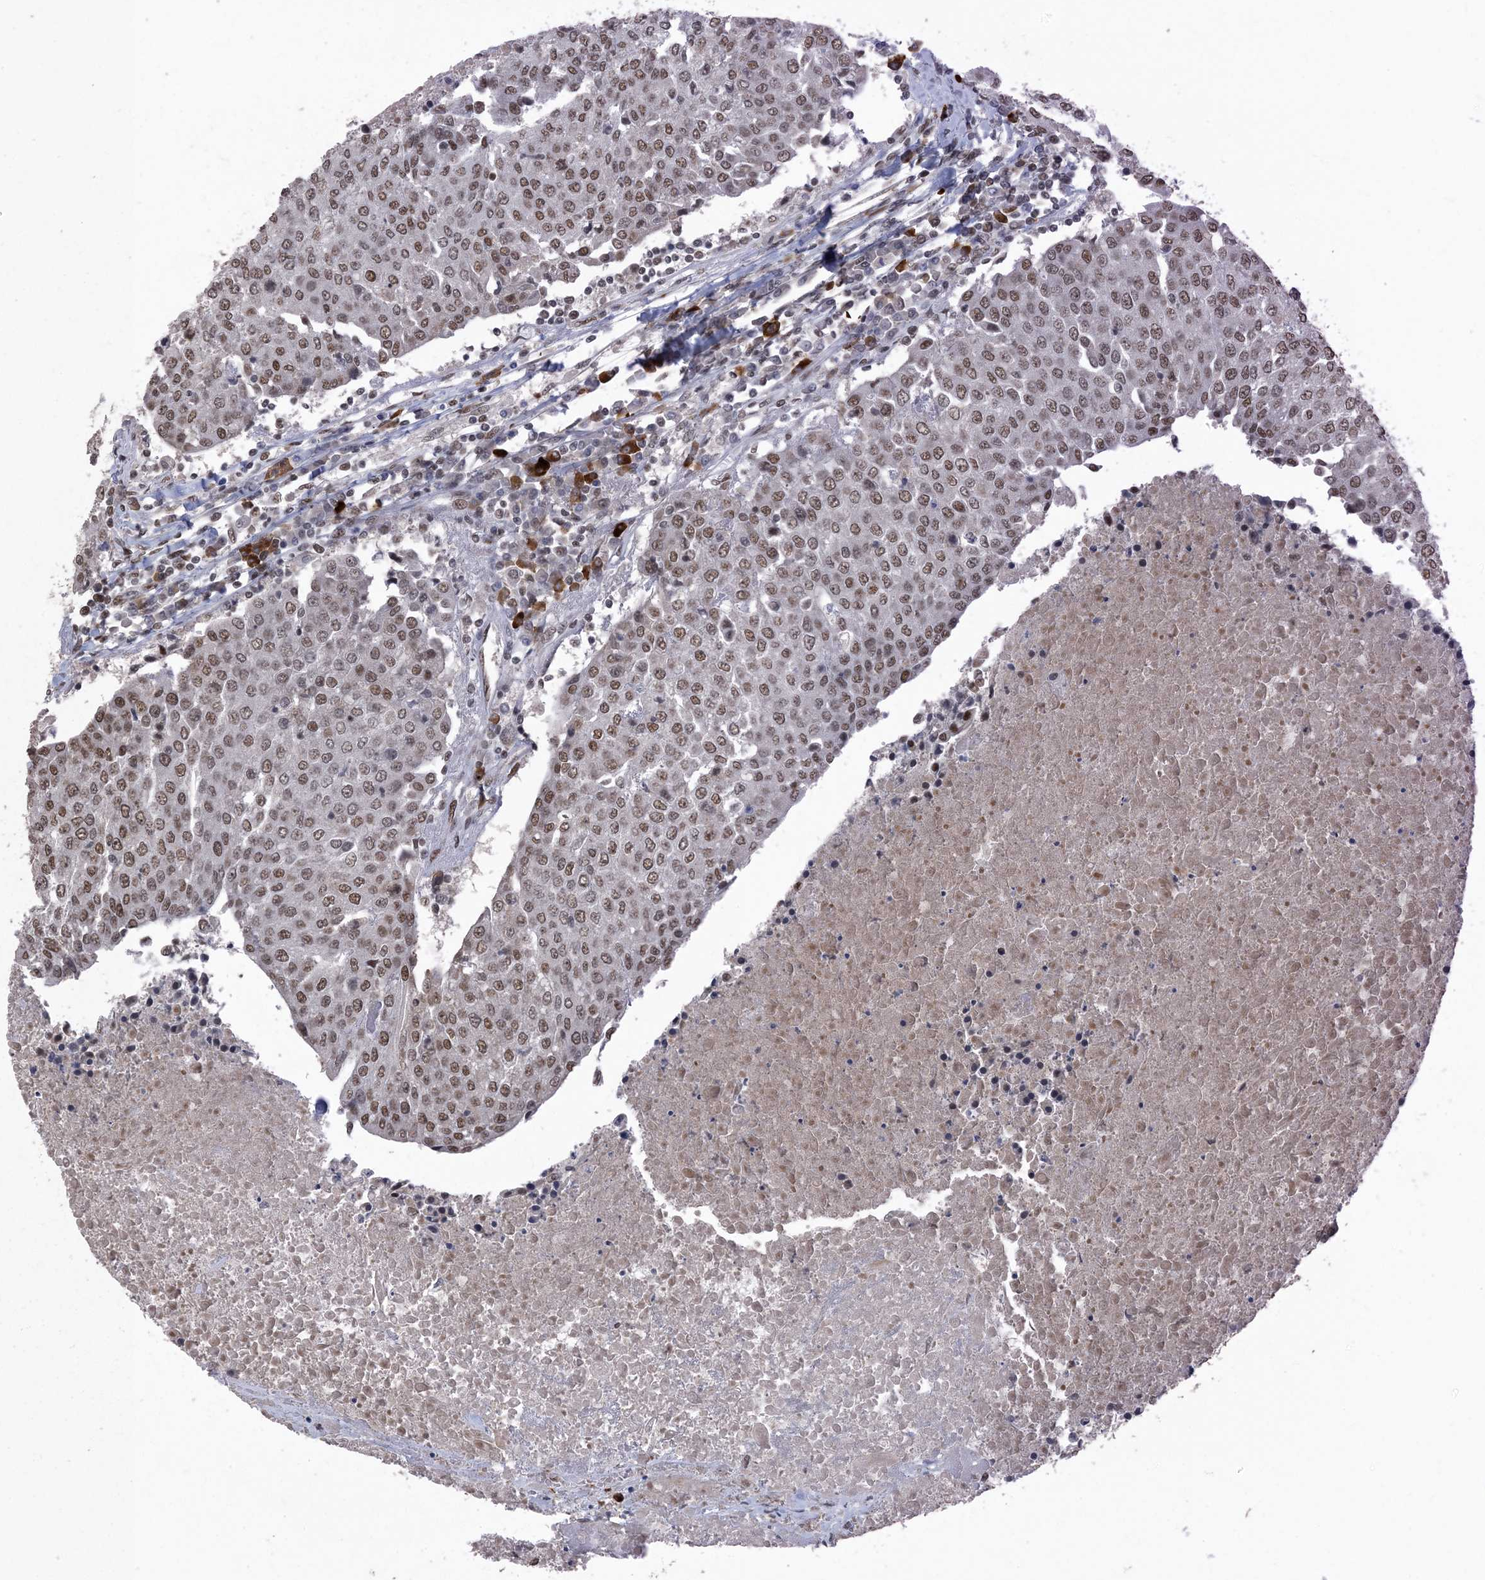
{"staining": {"intensity": "moderate", "quantity": ">75%", "location": "nuclear"}, "tissue": "urothelial cancer", "cell_type": "Tumor cells", "image_type": "cancer", "snomed": [{"axis": "morphology", "description": "Urothelial carcinoma, High grade"}, {"axis": "topography", "description": "Urinary bladder"}], "caption": "Protein analysis of urothelial cancer tissue exhibits moderate nuclear positivity in about >75% of tumor cells.", "gene": "MBD2", "patient": {"sex": "female", "age": 85}}